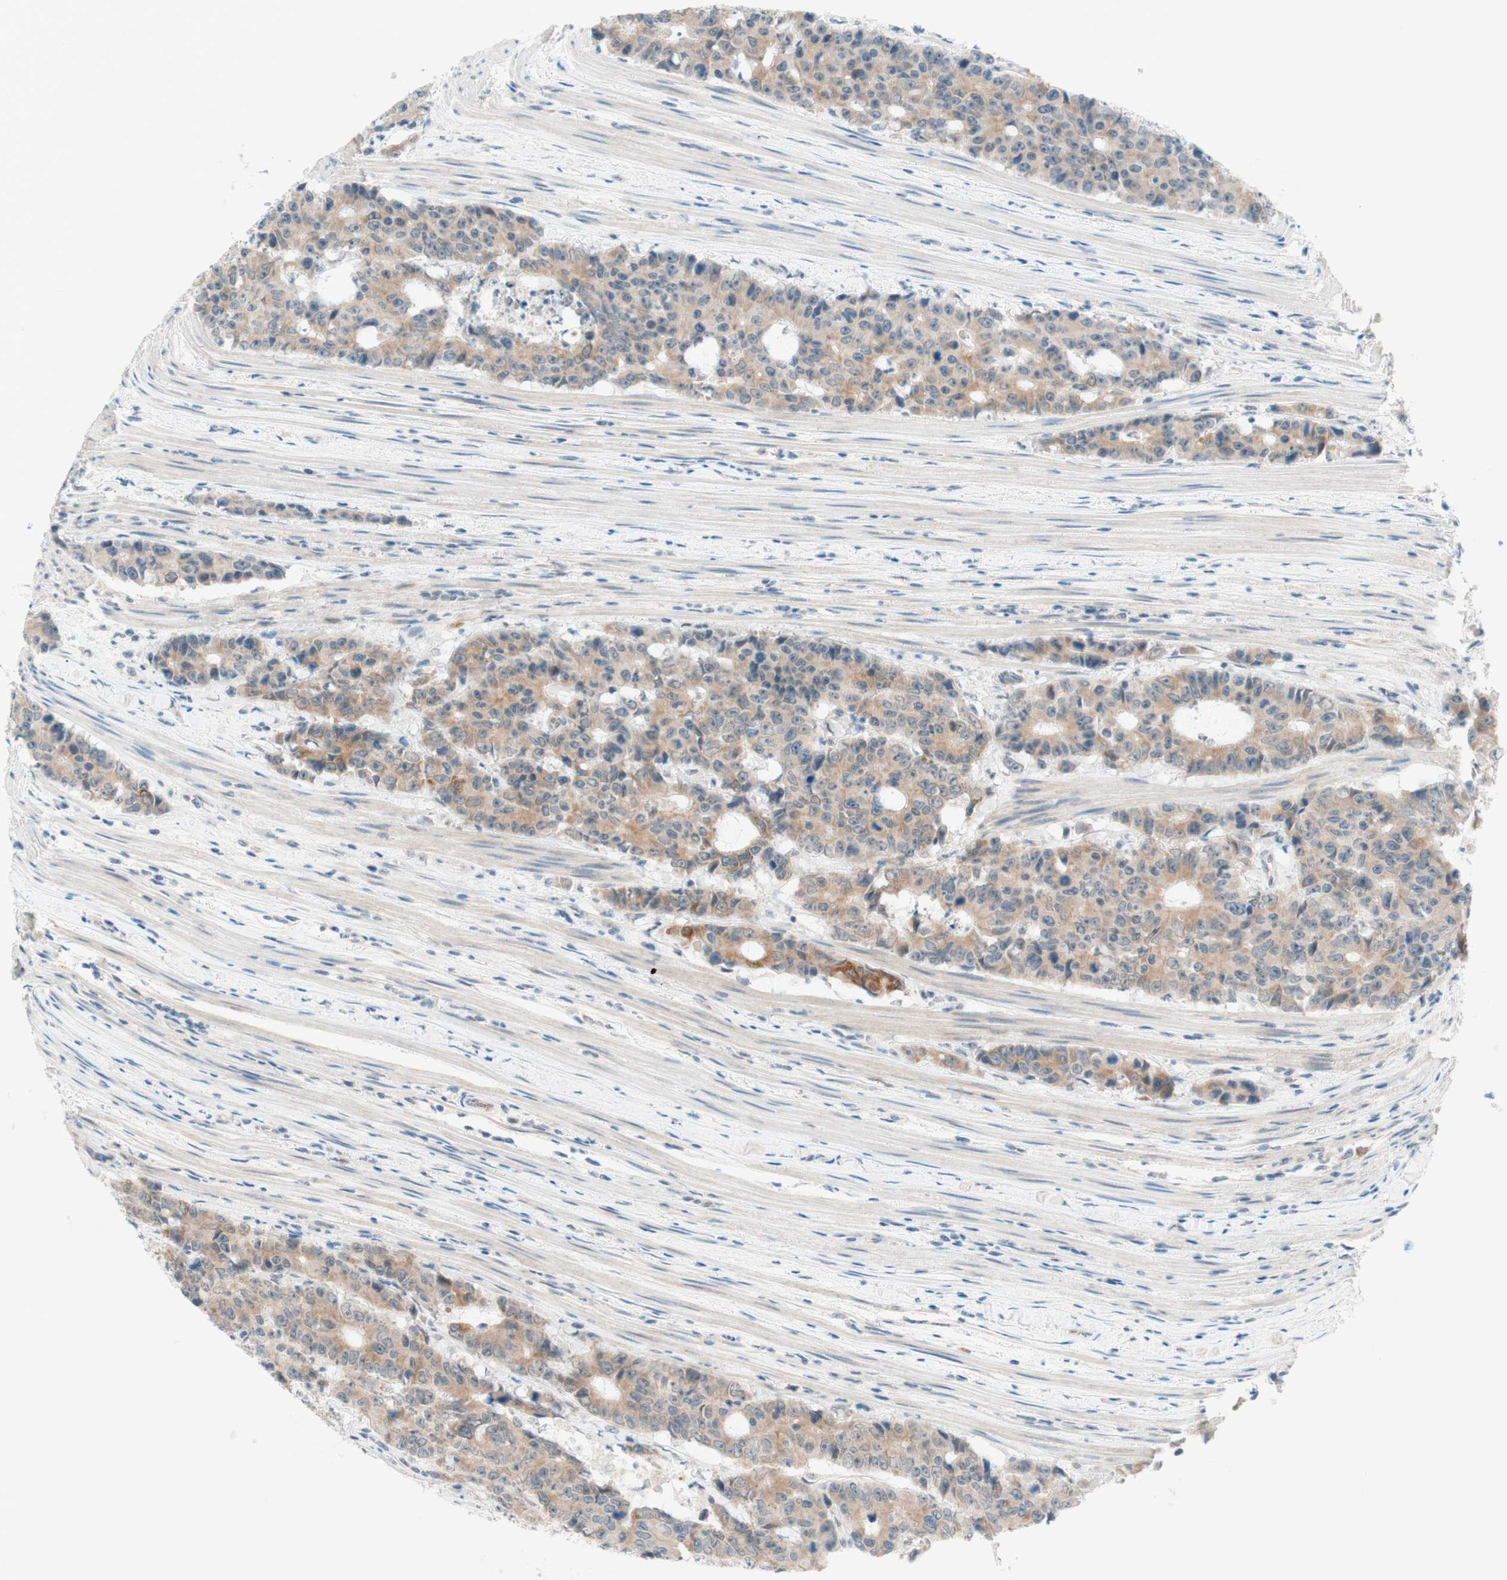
{"staining": {"intensity": "weak", "quantity": ">75%", "location": "cytoplasmic/membranous"}, "tissue": "colorectal cancer", "cell_type": "Tumor cells", "image_type": "cancer", "snomed": [{"axis": "morphology", "description": "Adenocarcinoma, NOS"}, {"axis": "topography", "description": "Colon"}], "caption": "This is a histology image of immunohistochemistry (IHC) staining of colorectal adenocarcinoma, which shows weak expression in the cytoplasmic/membranous of tumor cells.", "gene": "JPH1", "patient": {"sex": "female", "age": 86}}